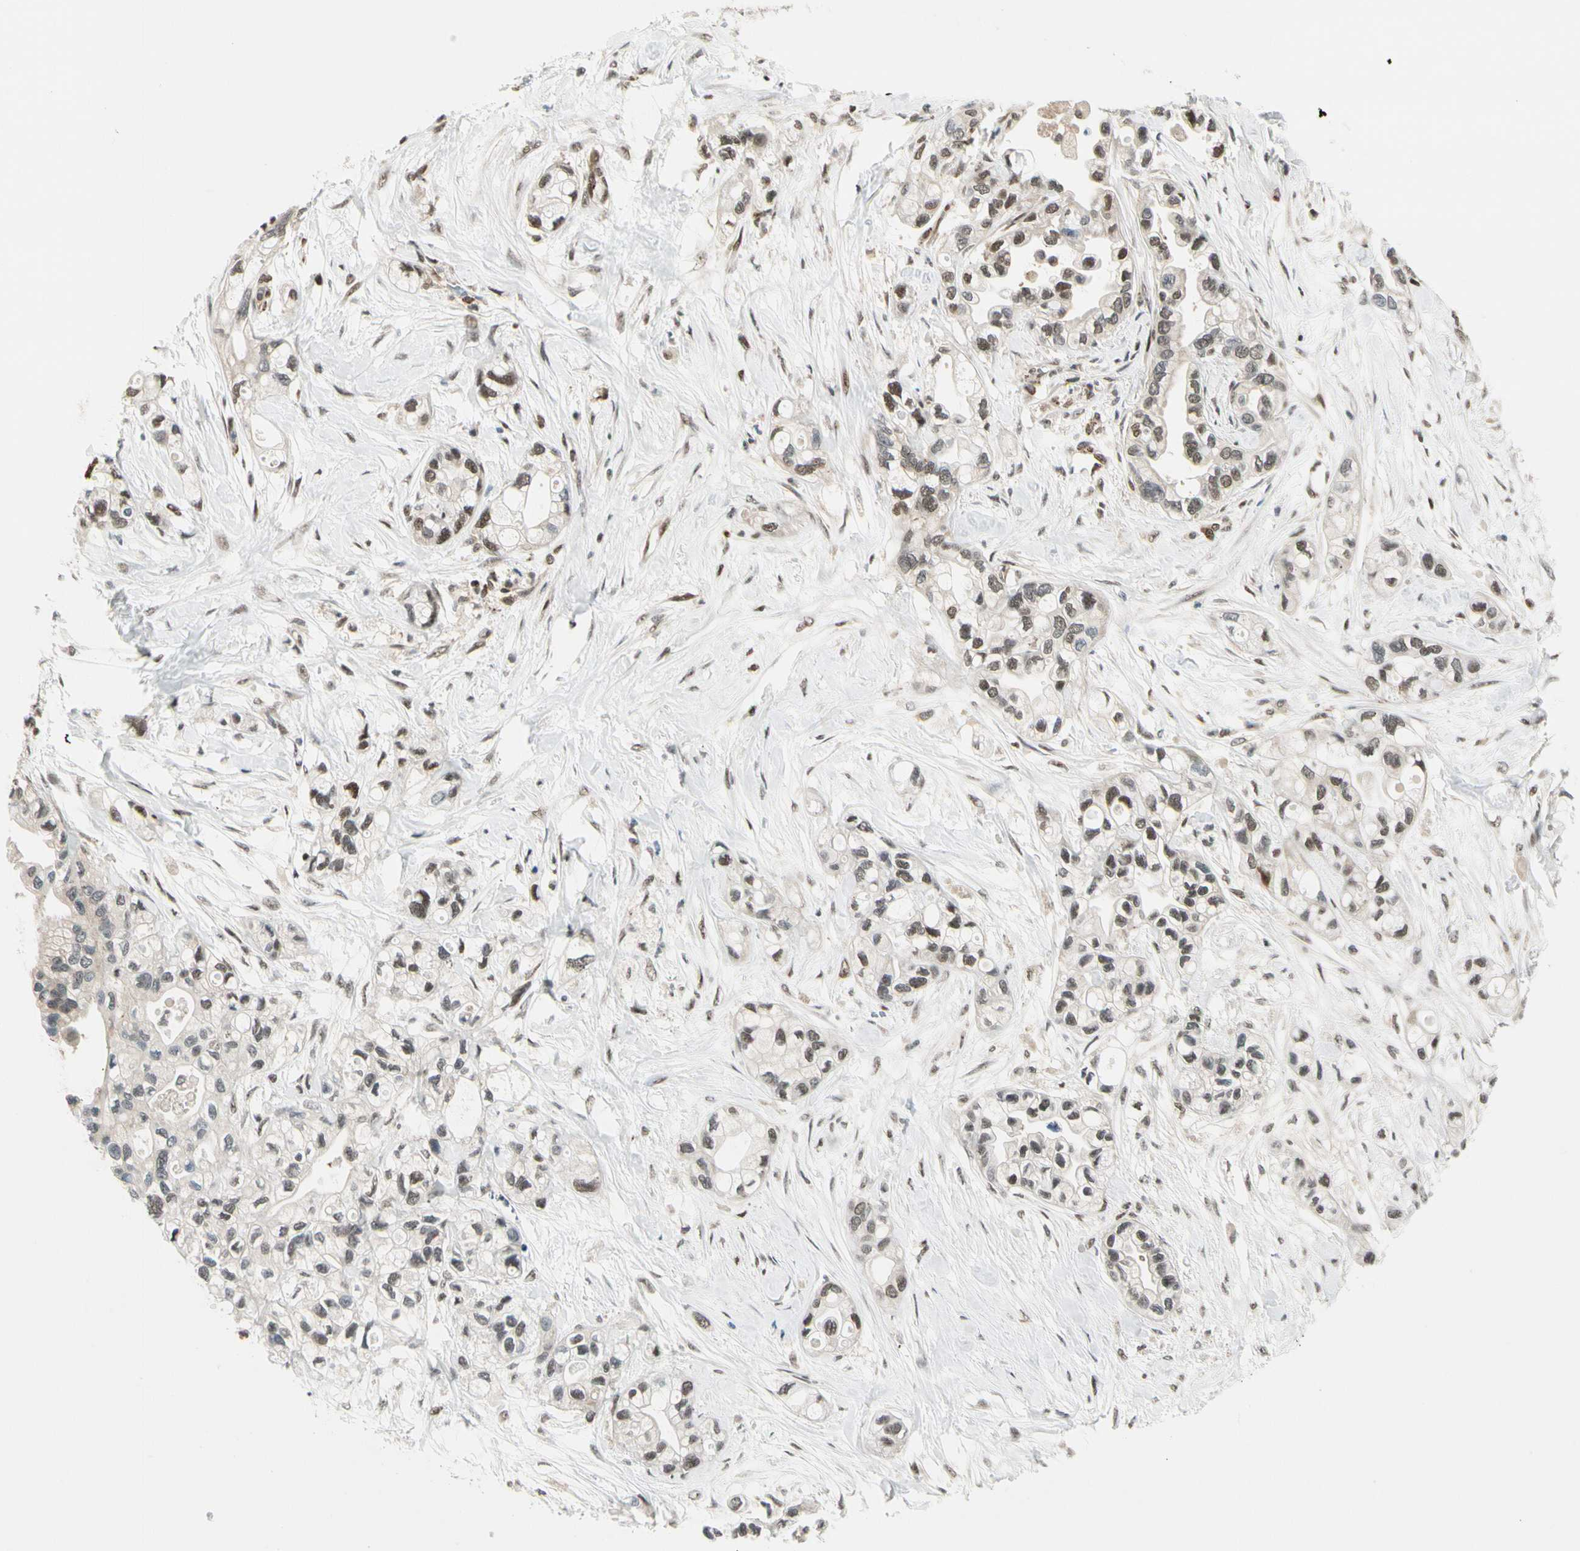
{"staining": {"intensity": "moderate", "quantity": ">75%", "location": "cytoplasmic/membranous,nuclear"}, "tissue": "pancreatic cancer", "cell_type": "Tumor cells", "image_type": "cancer", "snomed": [{"axis": "morphology", "description": "Adenocarcinoma, NOS"}, {"axis": "topography", "description": "Pancreas"}], "caption": "The immunohistochemical stain shows moderate cytoplasmic/membranous and nuclear positivity in tumor cells of pancreatic cancer tissue. (Brightfield microscopy of DAB IHC at high magnification).", "gene": "DAXX", "patient": {"sex": "female", "age": 77}}